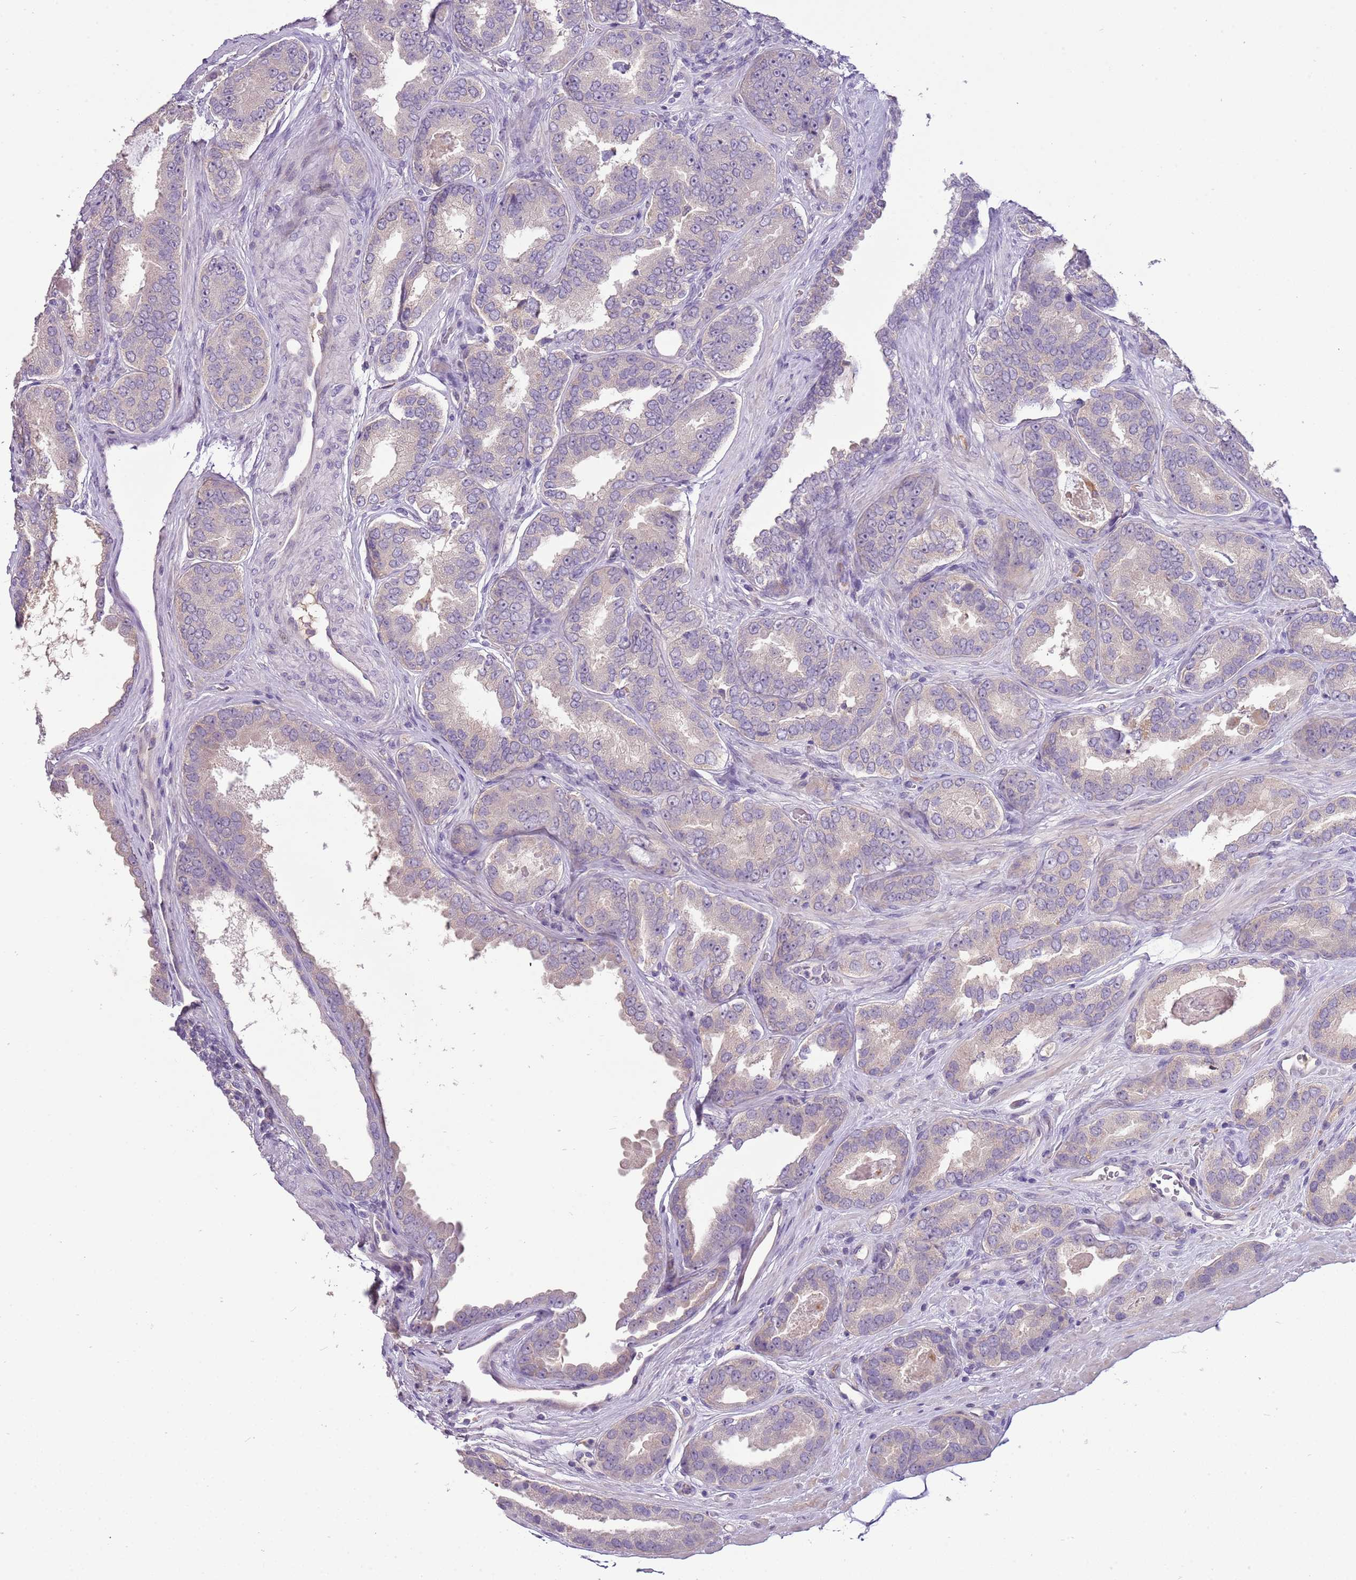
{"staining": {"intensity": "negative", "quantity": "none", "location": "none"}, "tissue": "prostate cancer", "cell_type": "Tumor cells", "image_type": "cancer", "snomed": [{"axis": "morphology", "description": "Adenocarcinoma, High grade"}, {"axis": "topography", "description": "Prostate"}], "caption": "This histopathology image is of prostate cancer stained with IHC to label a protein in brown with the nuclei are counter-stained blue. There is no expression in tumor cells.", "gene": "SCAMP5", "patient": {"sex": "male", "age": 72}}